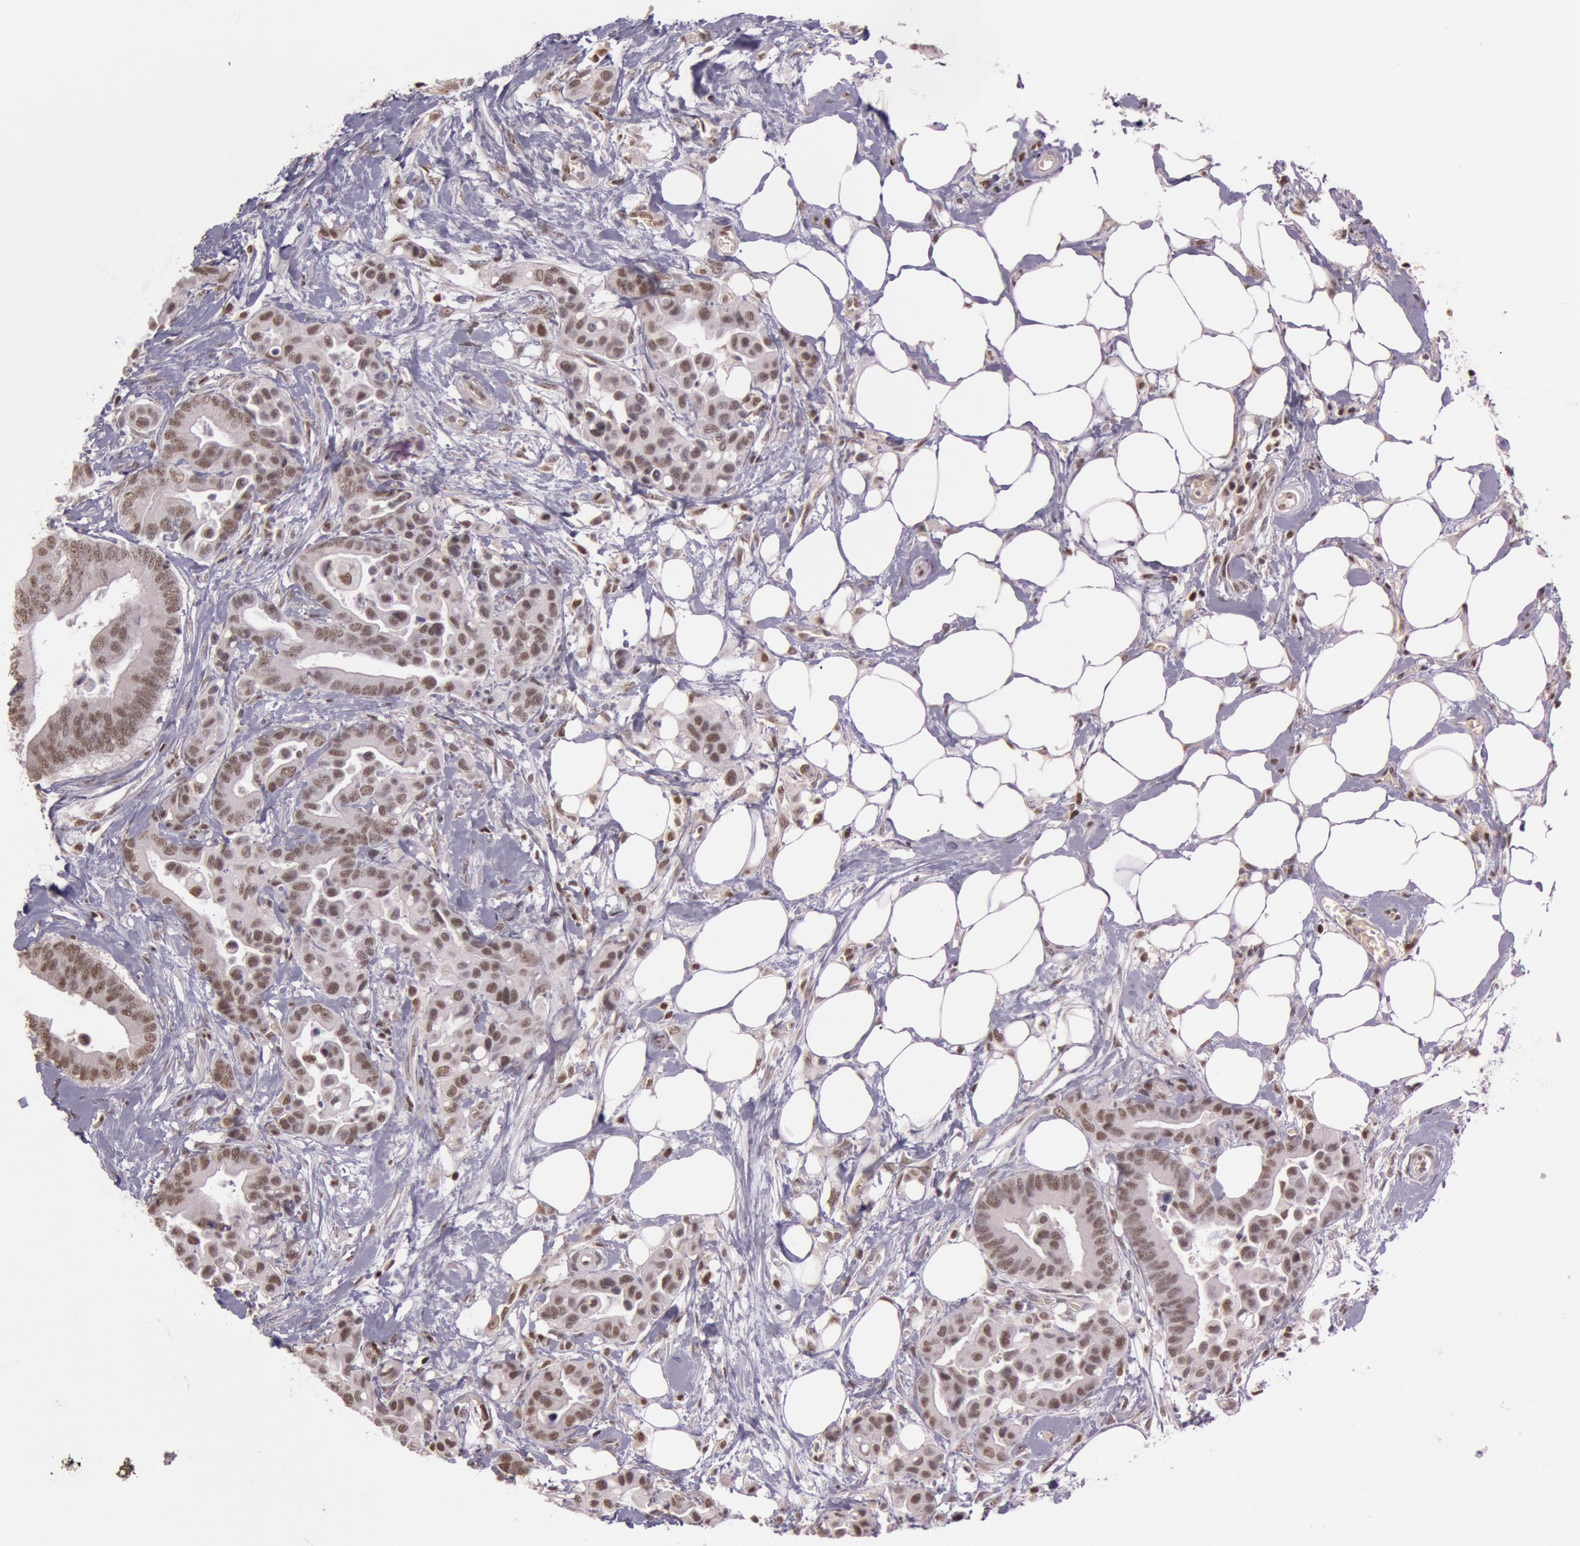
{"staining": {"intensity": "moderate", "quantity": ">75%", "location": "nuclear"}, "tissue": "colorectal cancer", "cell_type": "Tumor cells", "image_type": "cancer", "snomed": [{"axis": "morphology", "description": "Adenocarcinoma, NOS"}, {"axis": "topography", "description": "Colon"}], "caption": "Human colorectal cancer stained for a protein (brown) displays moderate nuclear positive expression in approximately >75% of tumor cells.", "gene": "TASL", "patient": {"sex": "male", "age": 82}}